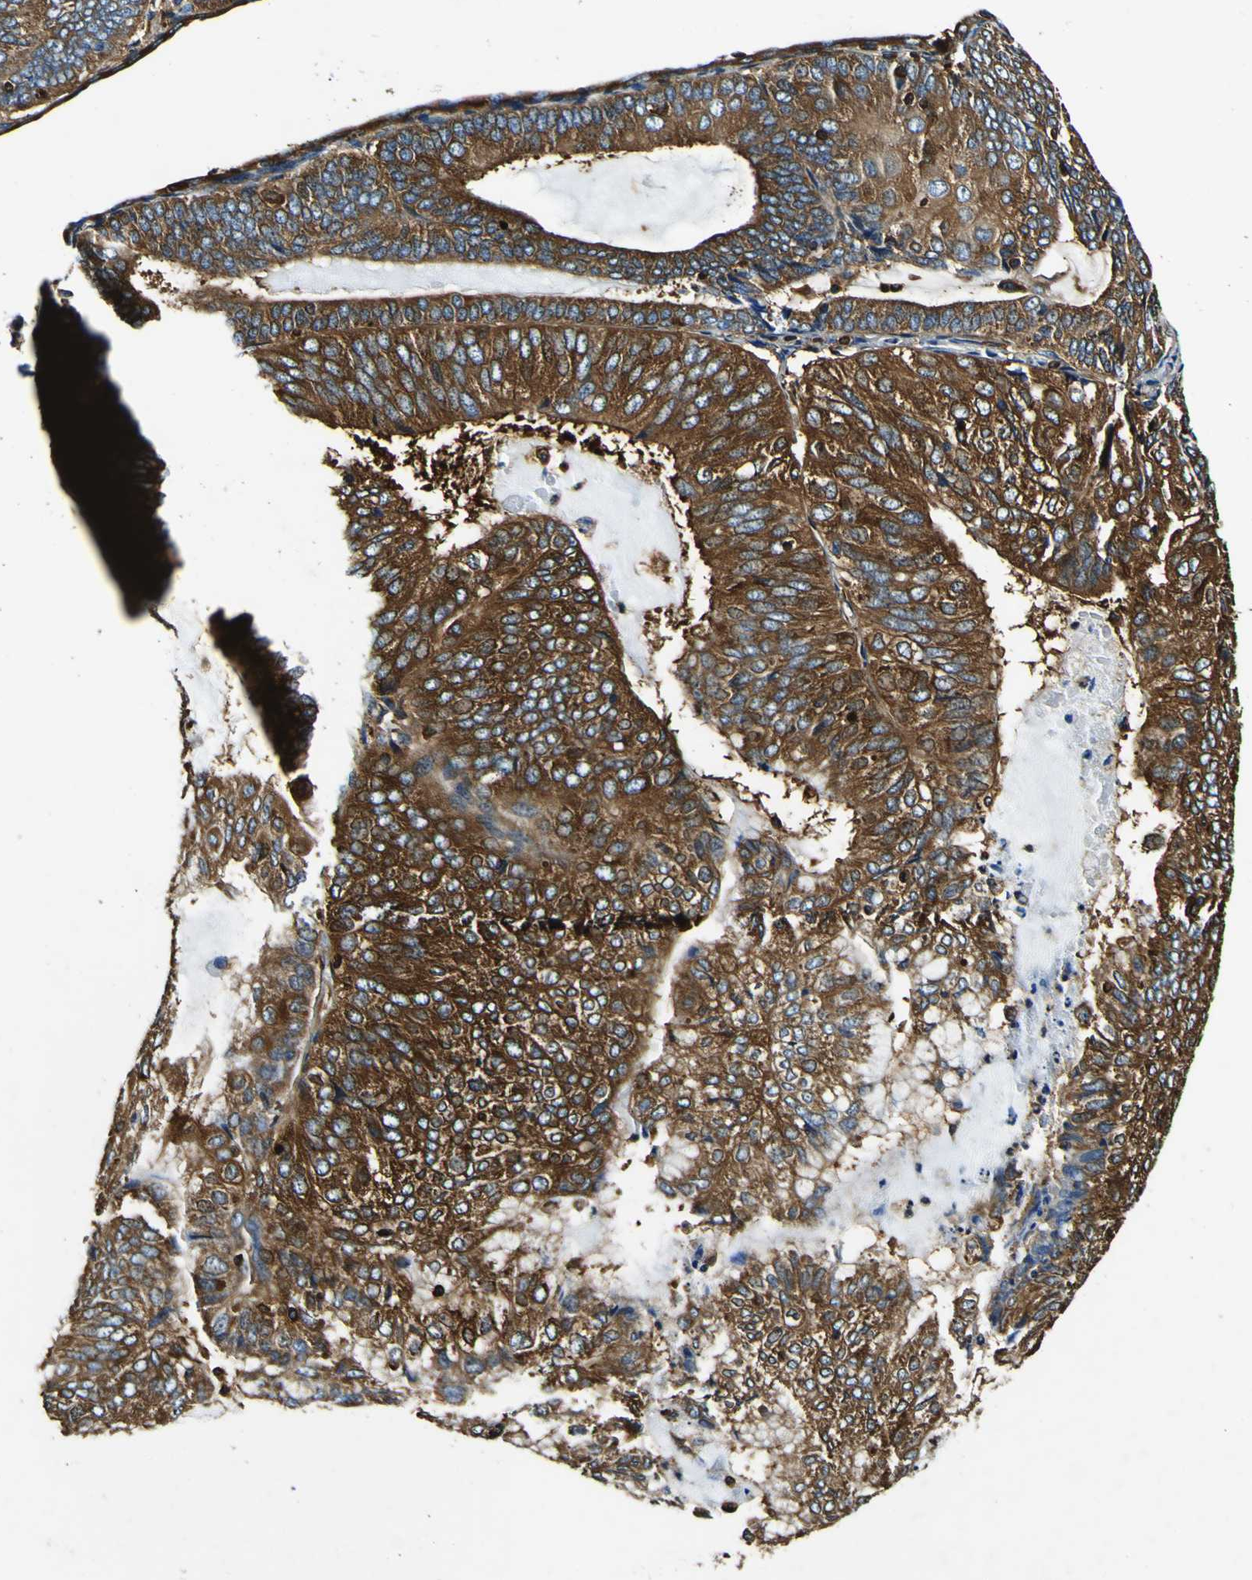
{"staining": {"intensity": "strong", "quantity": ">75%", "location": "cytoplasmic/membranous"}, "tissue": "endometrial cancer", "cell_type": "Tumor cells", "image_type": "cancer", "snomed": [{"axis": "morphology", "description": "Adenocarcinoma, NOS"}, {"axis": "topography", "description": "Endometrium"}], "caption": "The histopathology image exhibits a brown stain indicating the presence of a protein in the cytoplasmic/membranous of tumor cells in endometrial cancer. (Brightfield microscopy of DAB IHC at high magnification).", "gene": "RHOT2", "patient": {"sex": "female", "age": 81}}